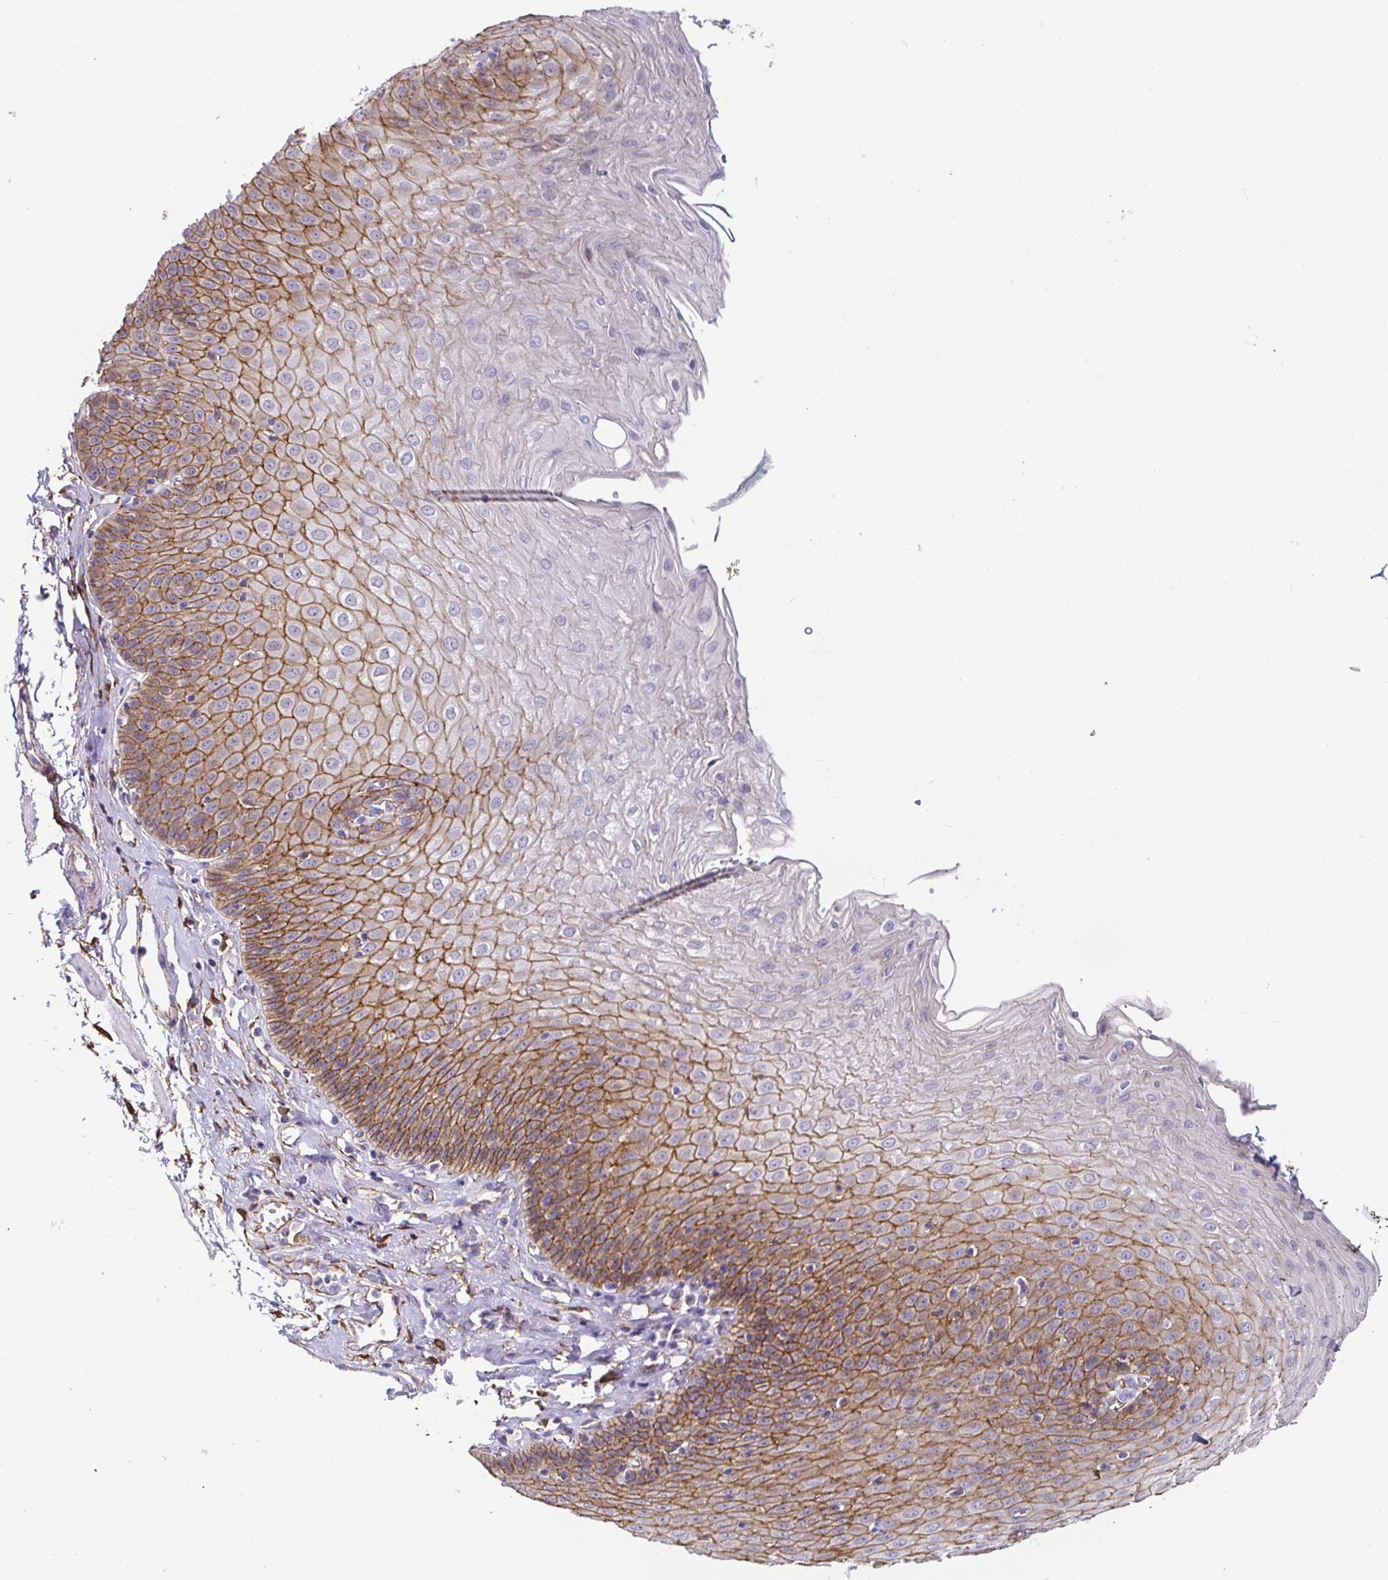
{"staining": {"intensity": "moderate", "quantity": ">75%", "location": "cytoplasmic/membranous"}, "tissue": "esophagus", "cell_type": "Squamous epithelial cells", "image_type": "normal", "snomed": [{"axis": "morphology", "description": "Normal tissue, NOS"}, {"axis": "topography", "description": "Esophagus"}], "caption": "Protein analysis of benign esophagus shows moderate cytoplasmic/membranous expression in about >75% of squamous epithelial cells. The staining was performed using DAB (3,3'-diaminobenzidine) to visualize the protein expression in brown, while the nuclei were stained in blue with hematoxylin (Magnification: 20x).", "gene": "PIWIL3", "patient": {"sex": "female", "age": 81}}